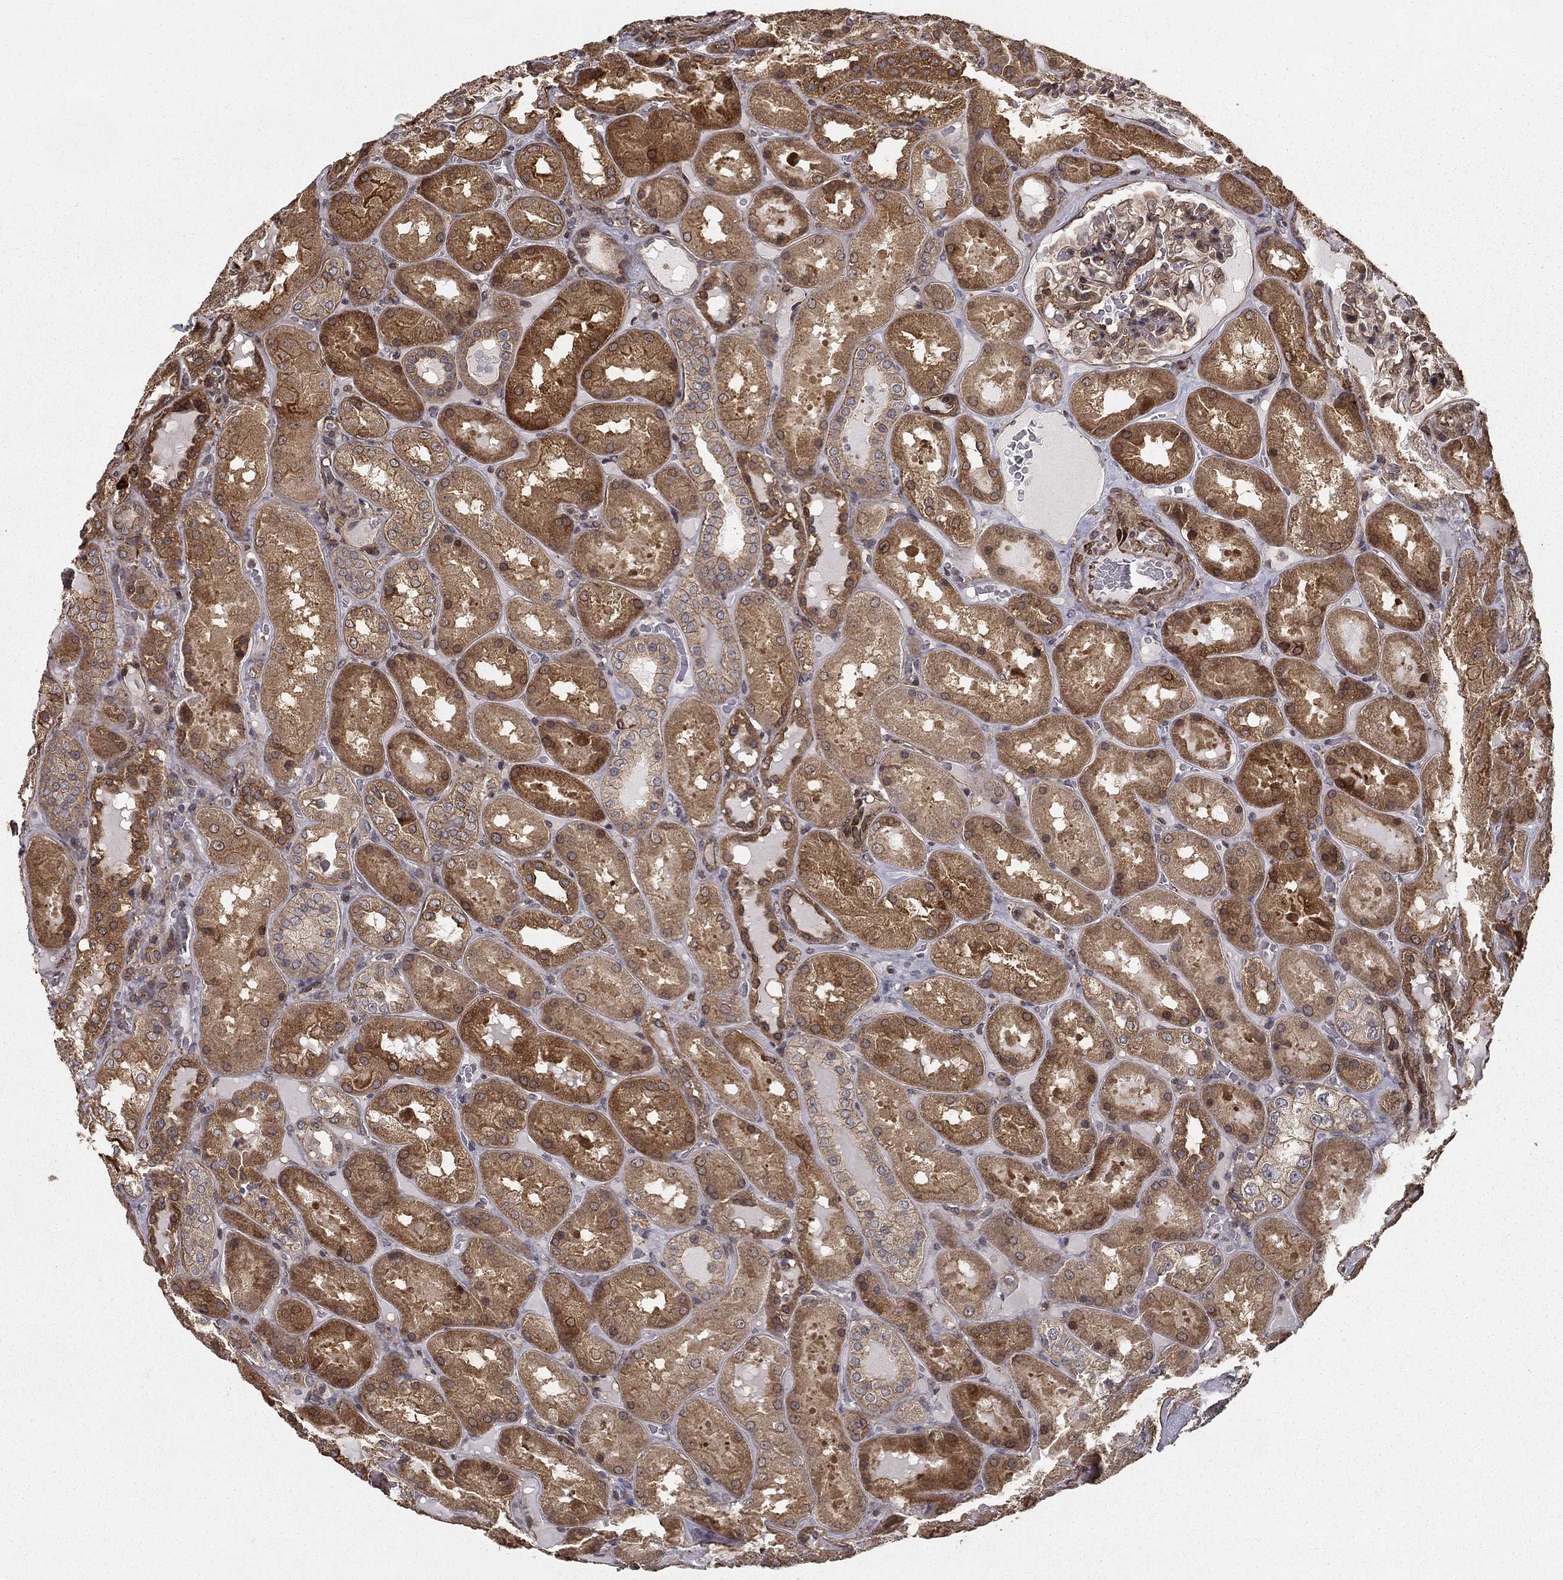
{"staining": {"intensity": "negative", "quantity": "none", "location": "none"}, "tissue": "kidney", "cell_type": "Cells in glomeruli", "image_type": "normal", "snomed": [{"axis": "morphology", "description": "Normal tissue, NOS"}, {"axis": "topography", "description": "Kidney"}], "caption": "The micrograph shows no staining of cells in glomeruli in normal kidney.", "gene": "HABP4", "patient": {"sex": "male", "age": 73}}